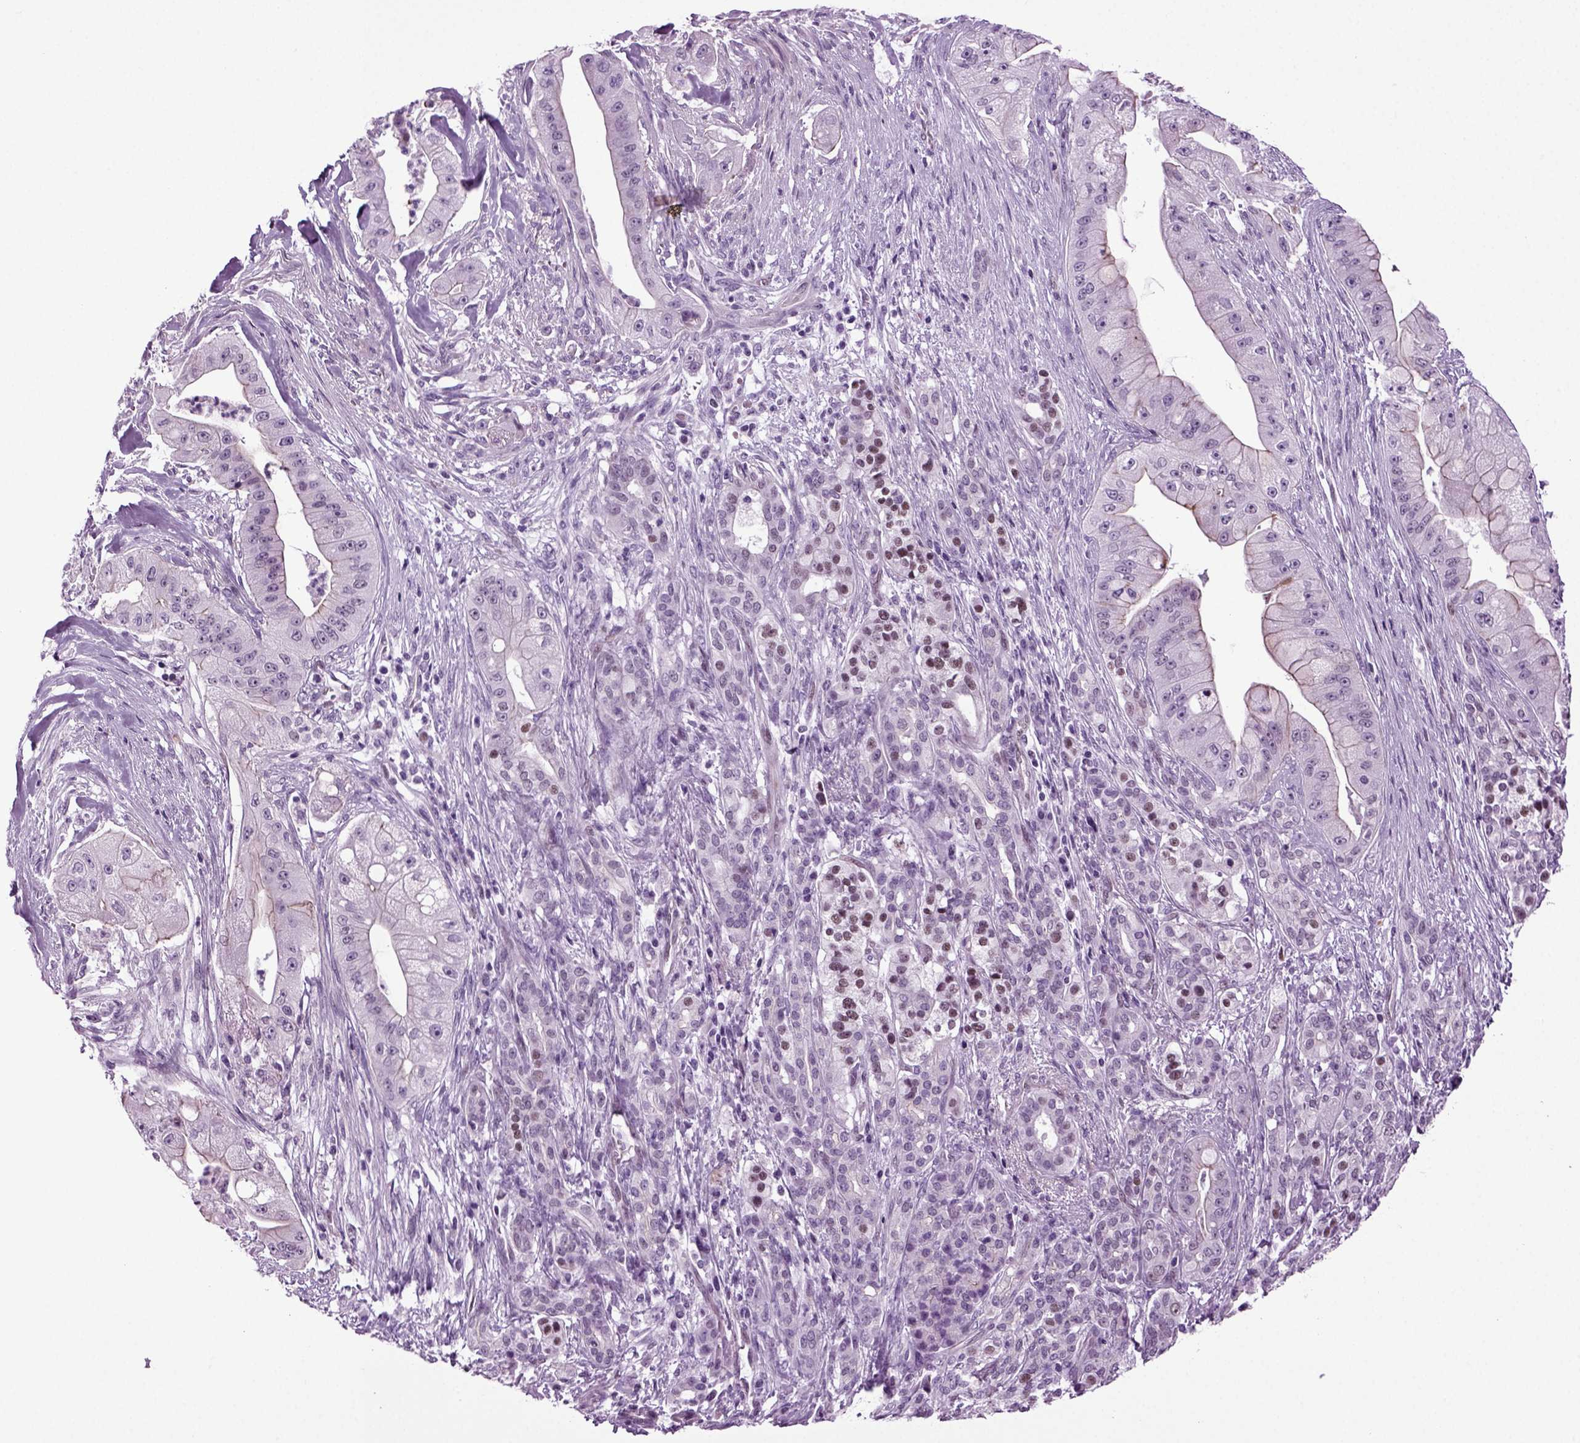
{"staining": {"intensity": "moderate", "quantity": "<25%", "location": "nuclear"}, "tissue": "pancreatic cancer", "cell_type": "Tumor cells", "image_type": "cancer", "snomed": [{"axis": "morphology", "description": "Normal tissue, NOS"}, {"axis": "morphology", "description": "Inflammation, NOS"}, {"axis": "morphology", "description": "Adenocarcinoma, NOS"}, {"axis": "topography", "description": "Pancreas"}], "caption": "Brown immunohistochemical staining in adenocarcinoma (pancreatic) reveals moderate nuclear staining in about <25% of tumor cells.", "gene": "RFX3", "patient": {"sex": "male", "age": 57}}